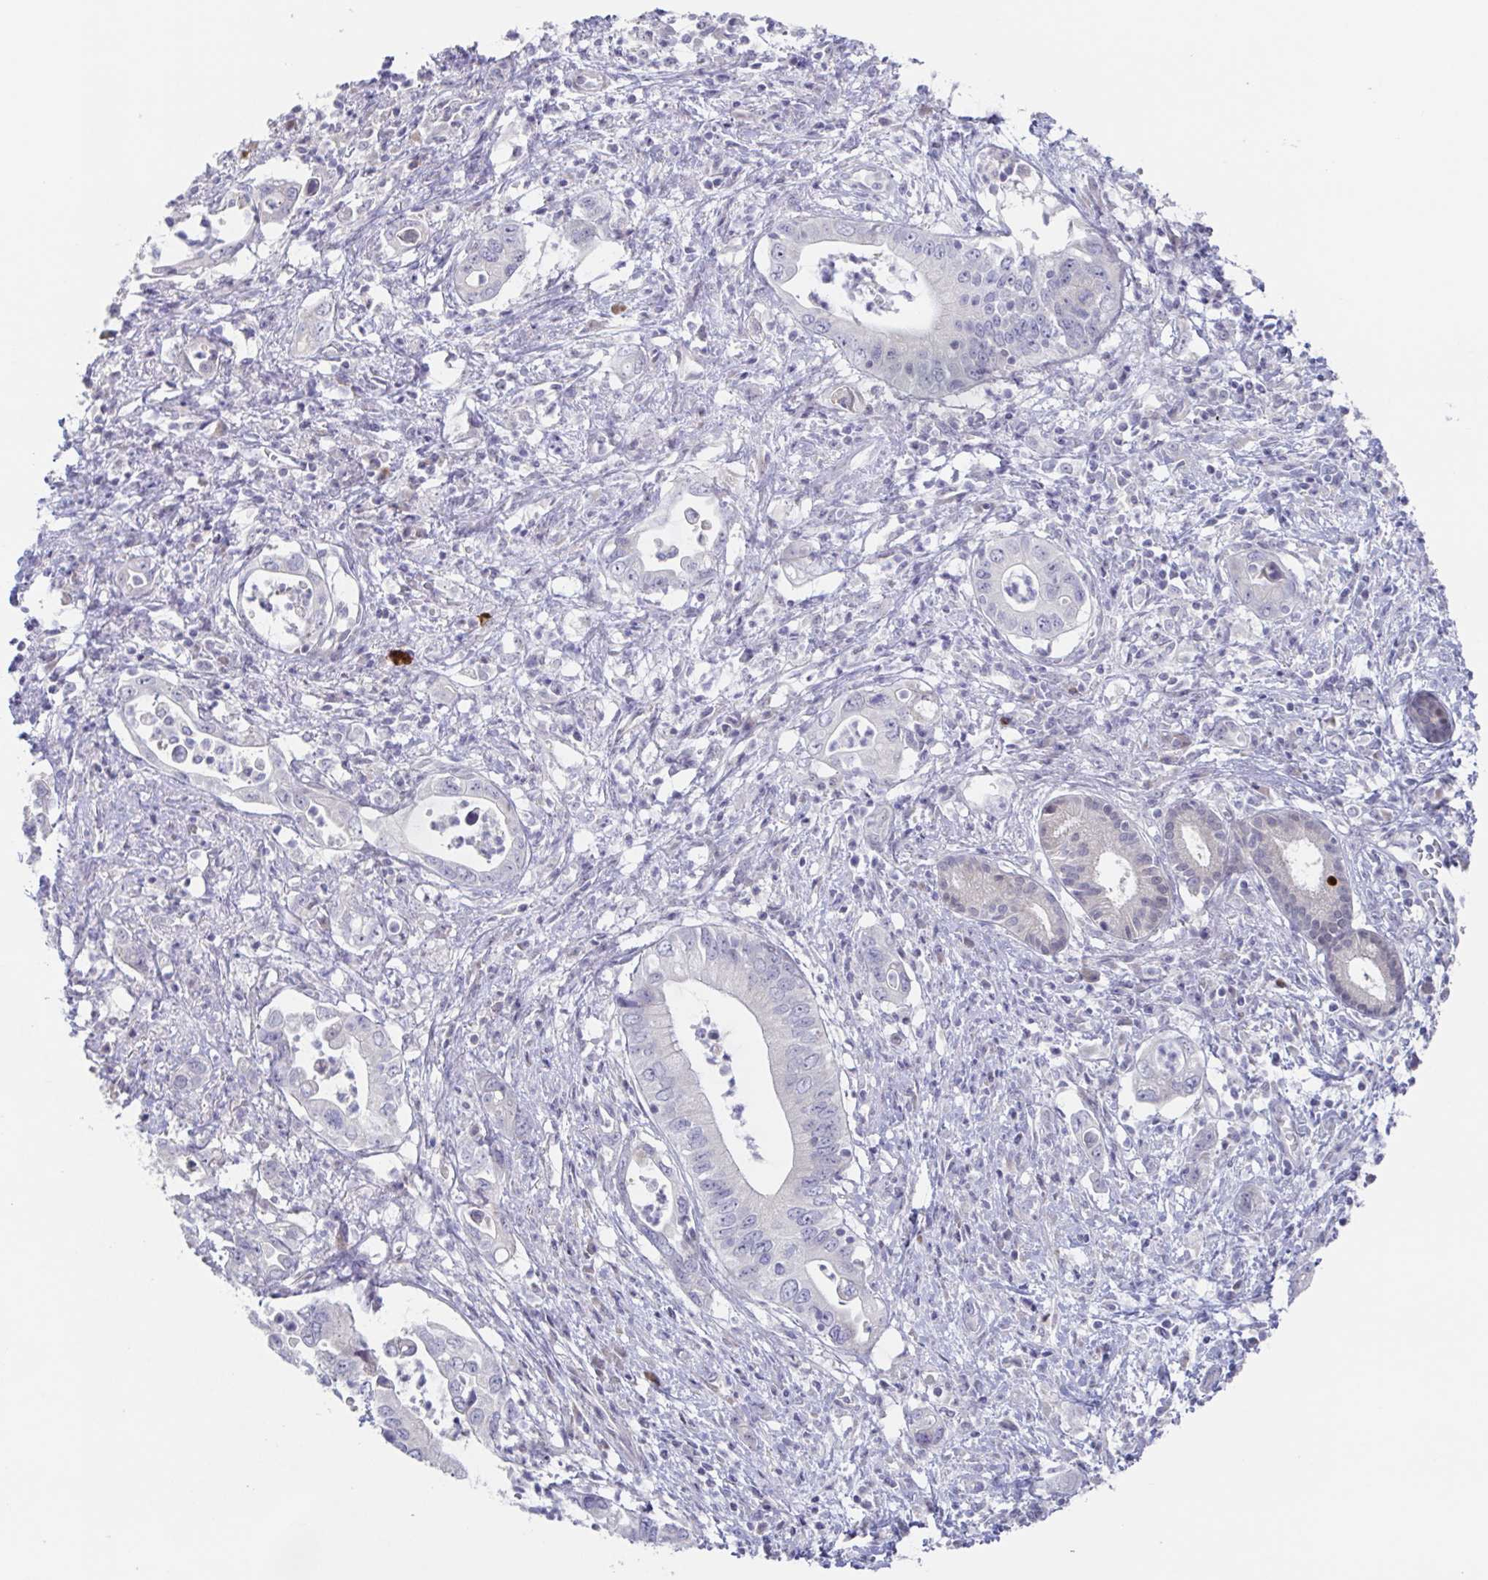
{"staining": {"intensity": "negative", "quantity": "none", "location": "none"}, "tissue": "pancreatic cancer", "cell_type": "Tumor cells", "image_type": "cancer", "snomed": [{"axis": "morphology", "description": "Adenocarcinoma, NOS"}, {"axis": "topography", "description": "Pancreas"}], "caption": "Immunohistochemistry image of adenocarcinoma (pancreatic) stained for a protein (brown), which shows no positivity in tumor cells. The staining is performed using DAB brown chromogen with nuclei counter-stained in using hematoxylin.", "gene": "POU2F3", "patient": {"sex": "female", "age": 72}}